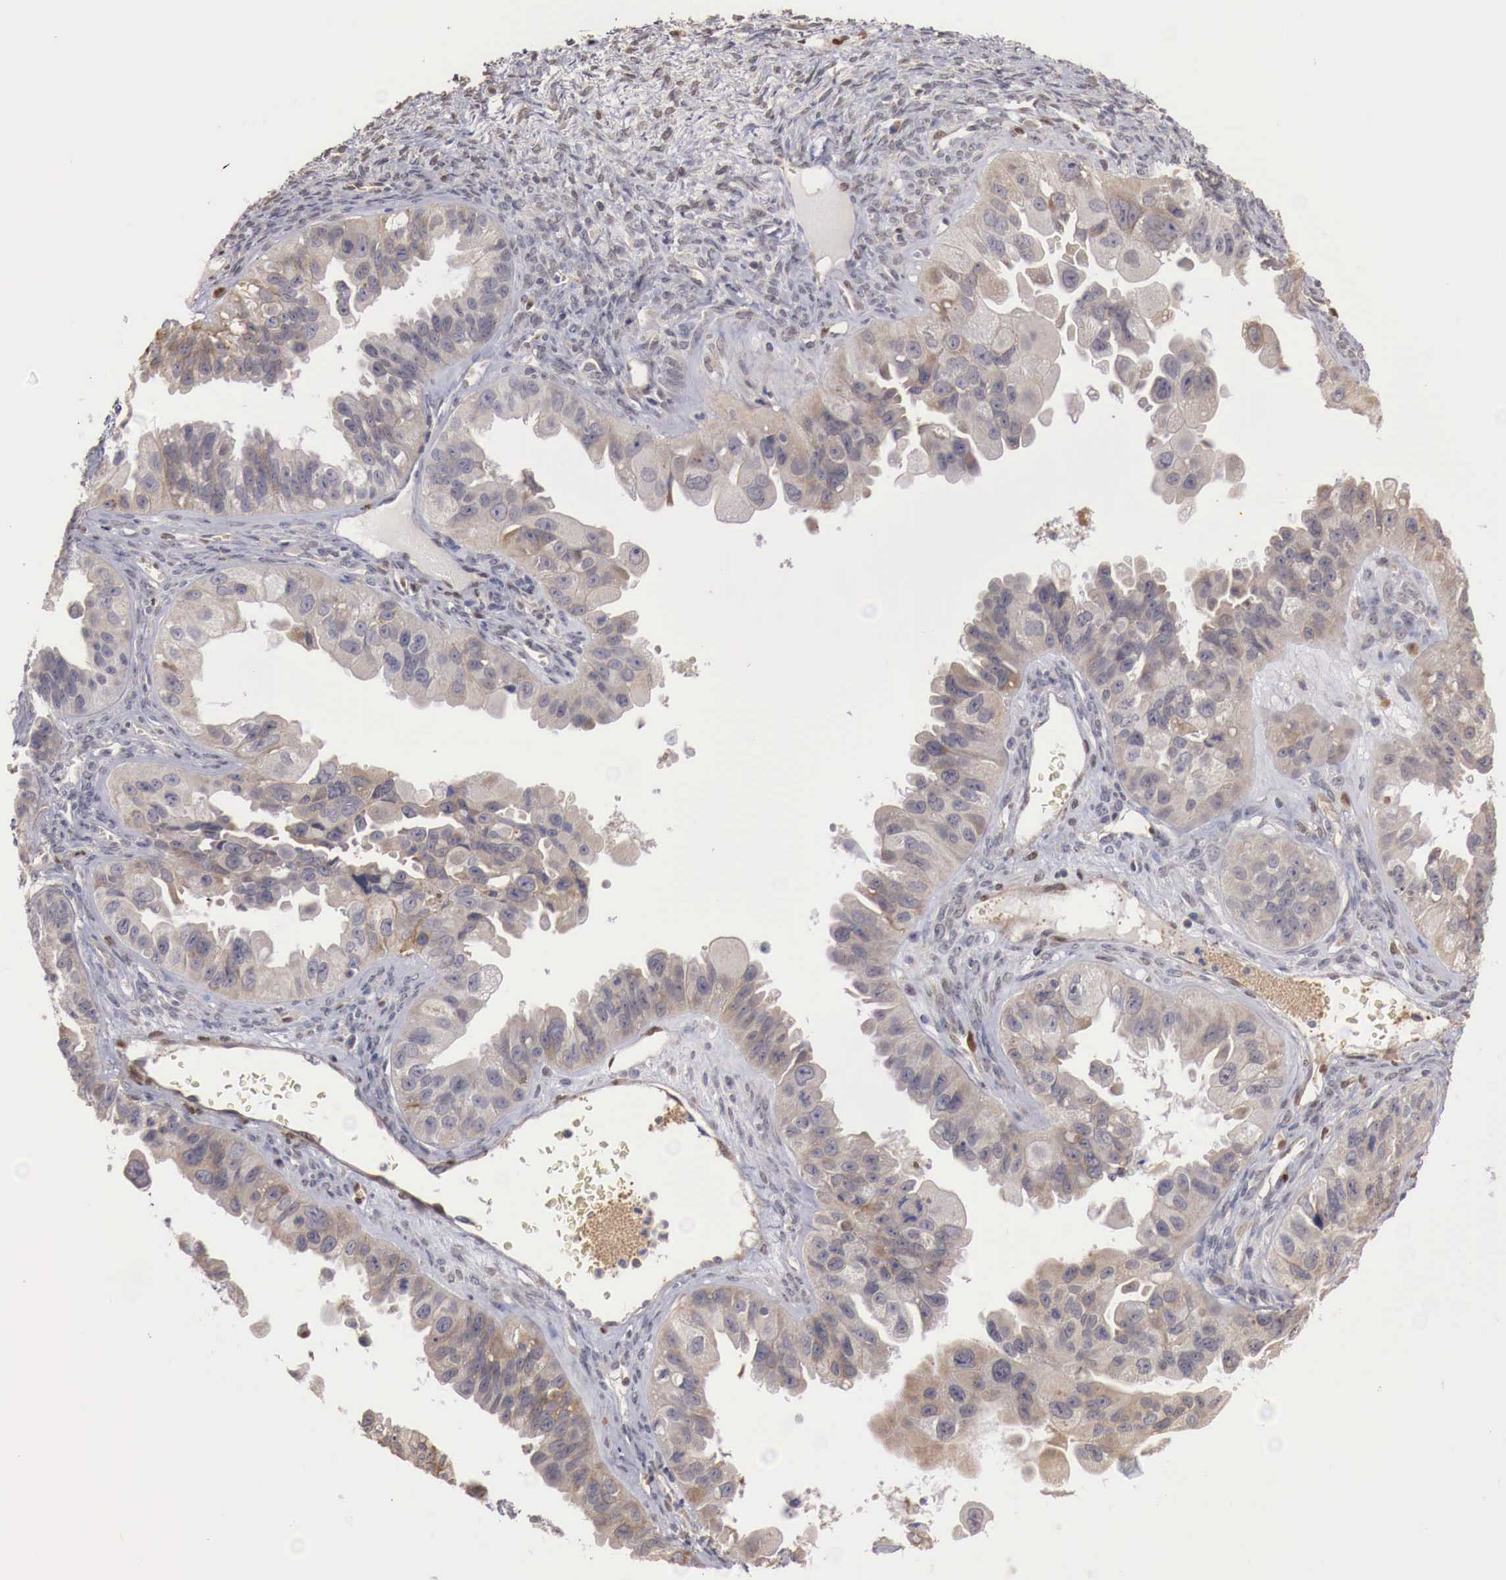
{"staining": {"intensity": "weak", "quantity": ">75%", "location": "cytoplasmic/membranous"}, "tissue": "ovarian cancer", "cell_type": "Tumor cells", "image_type": "cancer", "snomed": [{"axis": "morphology", "description": "Carcinoma, endometroid"}, {"axis": "topography", "description": "Ovary"}], "caption": "Immunohistochemistry (IHC) staining of ovarian cancer (endometroid carcinoma), which reveals low levels of weak cytoplasmic/membranous staining in about >75% of tumor cells indicating weak cytoplasmic/membranous protein expression. The staining was performed using DAB (3,3'-diaminobenzidine) (brown) for protein detection and nuclei were counterstained in hematoxylin (blue).", "gene": "KHDRBS2", "patient": {"sex": "female", "age": 85}}